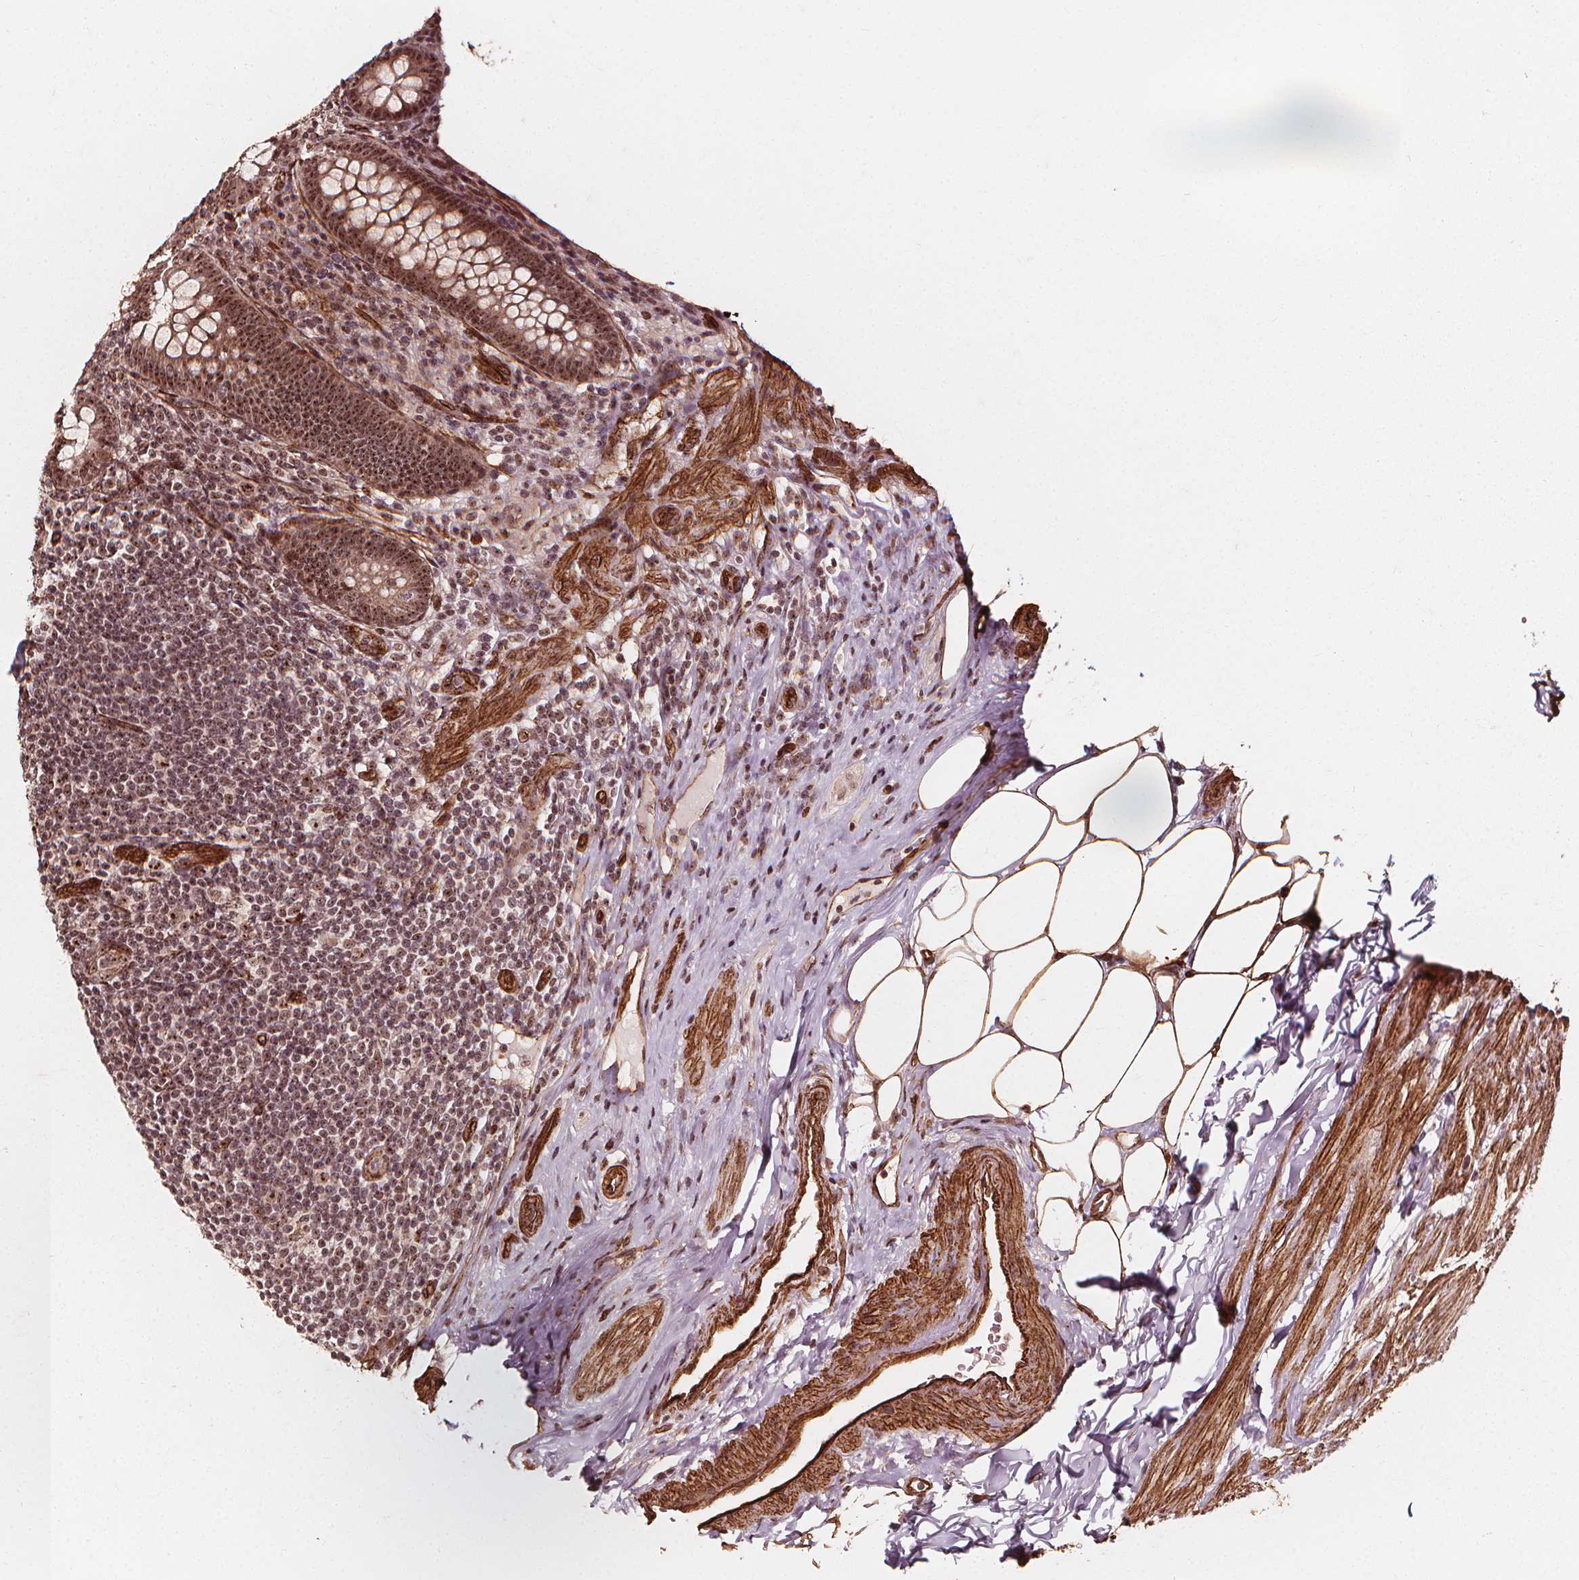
{"staining": {"intensity": "moderate", "quantity": ">75%", "location": "nuclear"}, "tissue": "appendix", "cell_type": "Glandular cells", "image_type": "normal", "snomed": [{"axis": "morphology", "description": "Normal tissue, NOS"}, {"axis": "topography", "description": "Appendix"}], "caption": "A photomicrograph of human appendix stained for a protein demonstrates moderate nuclear brown staining in glandular cells.", "gene": "EXOSC9", "patient": {"sex": "male", "age": 47}}